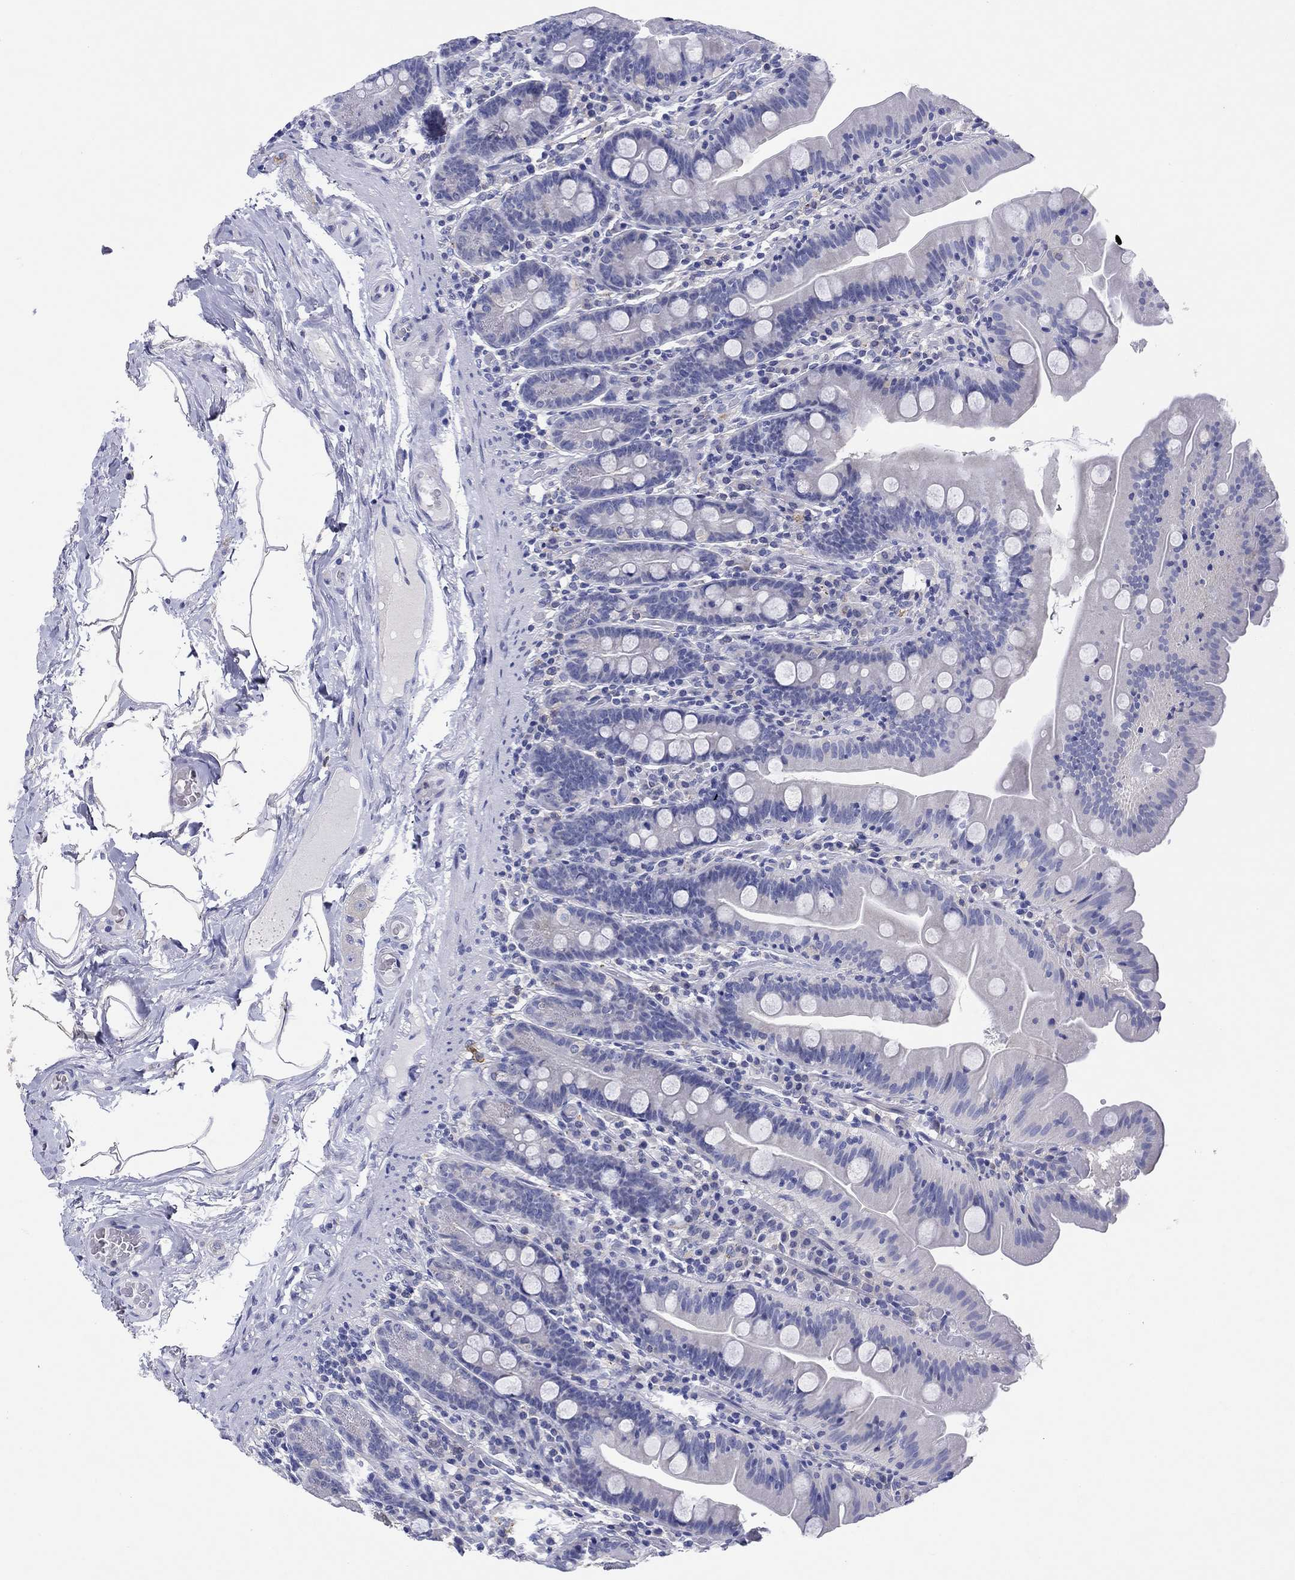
{"staining": {"intensity": "negative", "quantity": "none", "location": "none"}, "tissue": "small intestine", "cell_type": "Glandular cells", "image_type": "normal", "snomed": [{"axis": "morphology", "description": "Normal tissue, NOS"}, {"axis": "topography", "description": "Small intestine"}], "caption": "Immunohistochemical staining of benign human small intestine reveals no significant staining in glandular cells.", "gene": "HDC", "patient": {"sex": "male", "age": 37}}